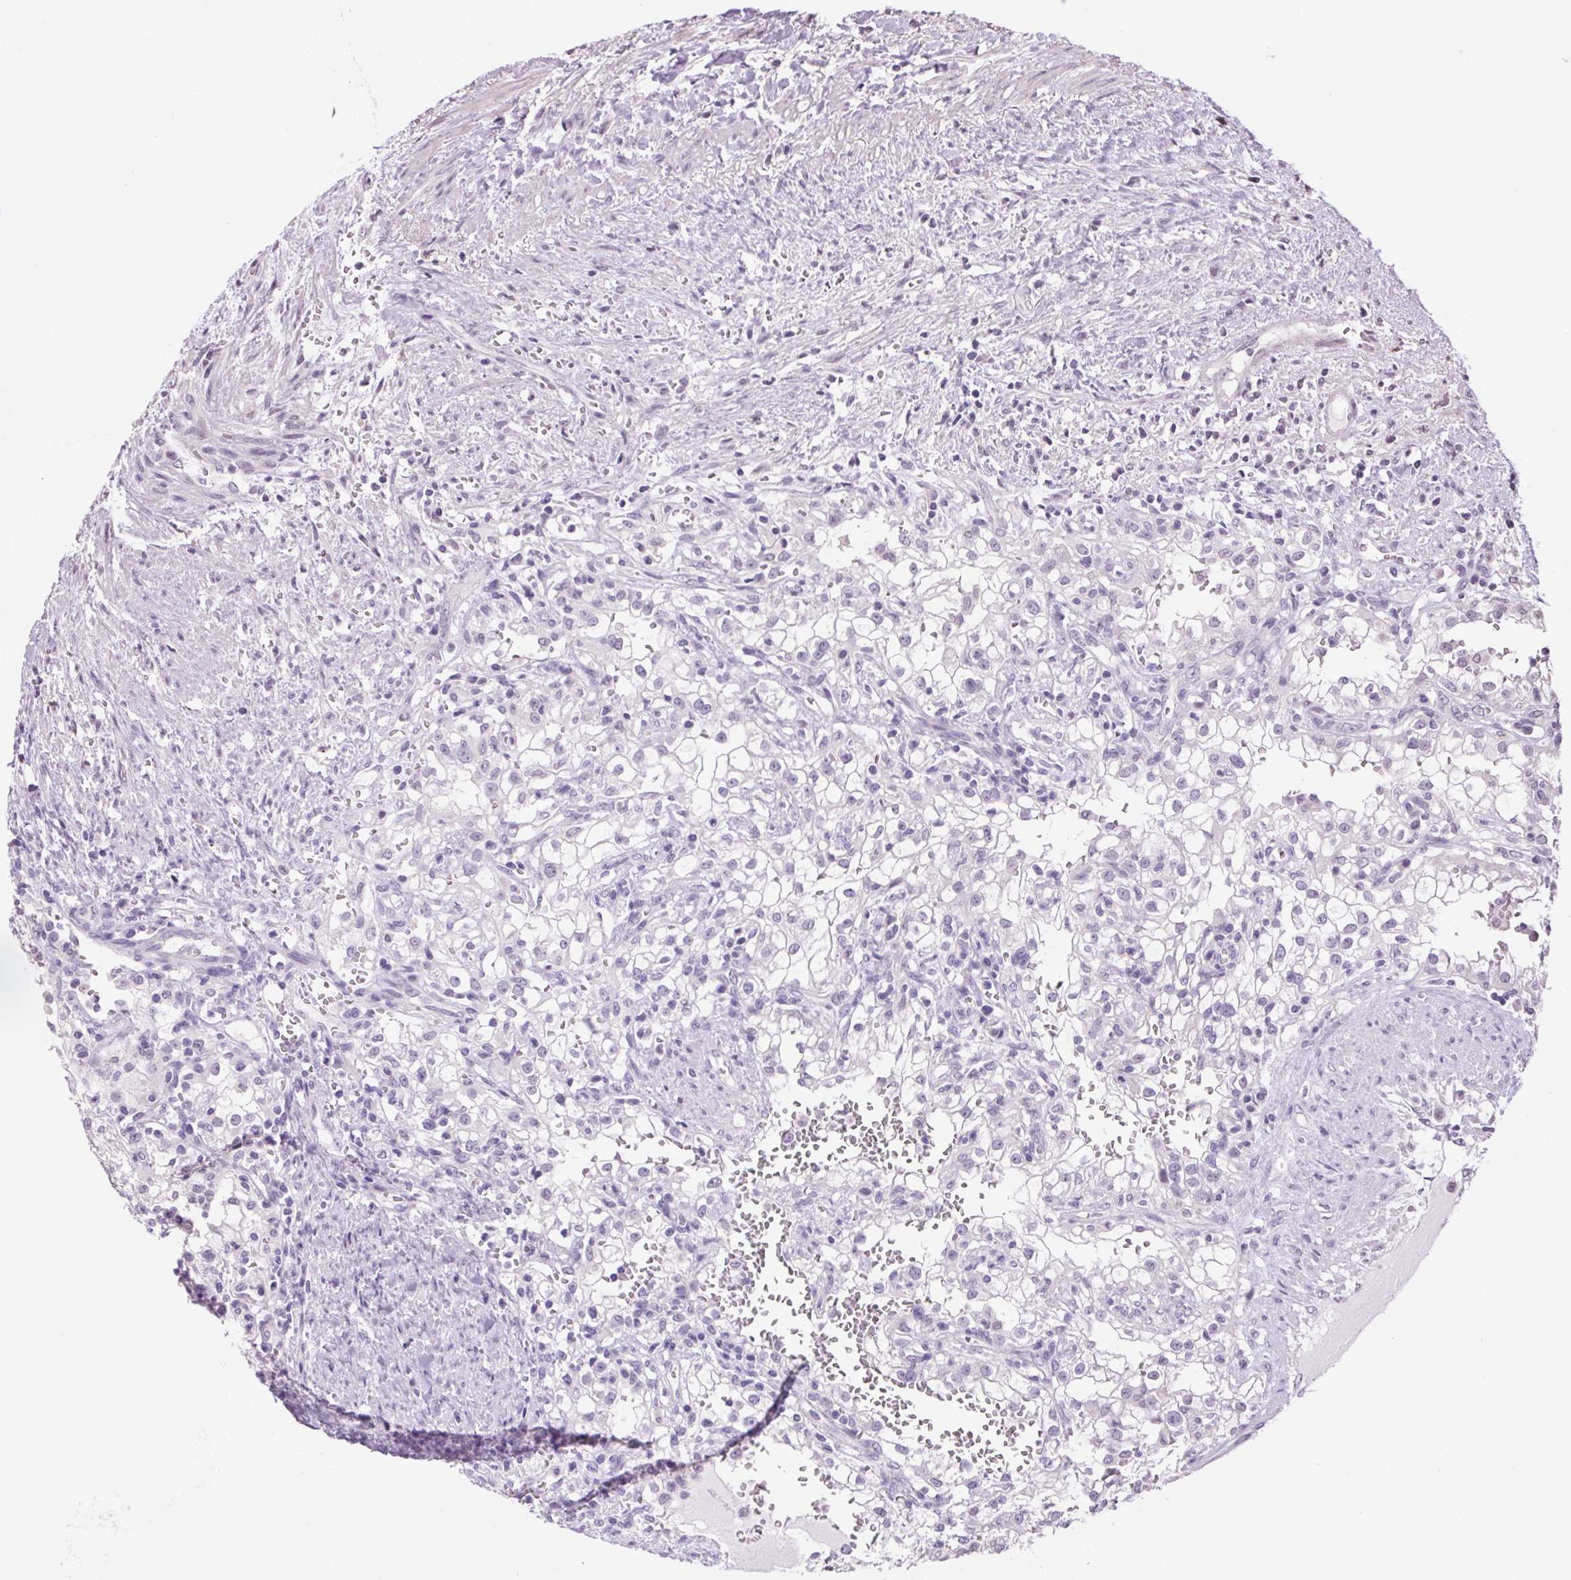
{"staining": {"intensity": "negative", "quantity": "none", "location": "none"}, "tissue": "renal cancer", "cell_type": "Tumor cells", "image_type": "cancer", "snomed": [{"axis": "morphology", "description": "Adenocarcinoma, NOS"}, {"axis": "topography", "description": "Kidney"}], "caption": "High magnification brightfield microscopy of renal cancer (adenocarcinoma) stained with DAB (brown) and counterstained with hematoxylin (blue): tumor cells show no significant positivity.", "gene": "VWA3B", "patient": {"sex": "female", "age": 74}}